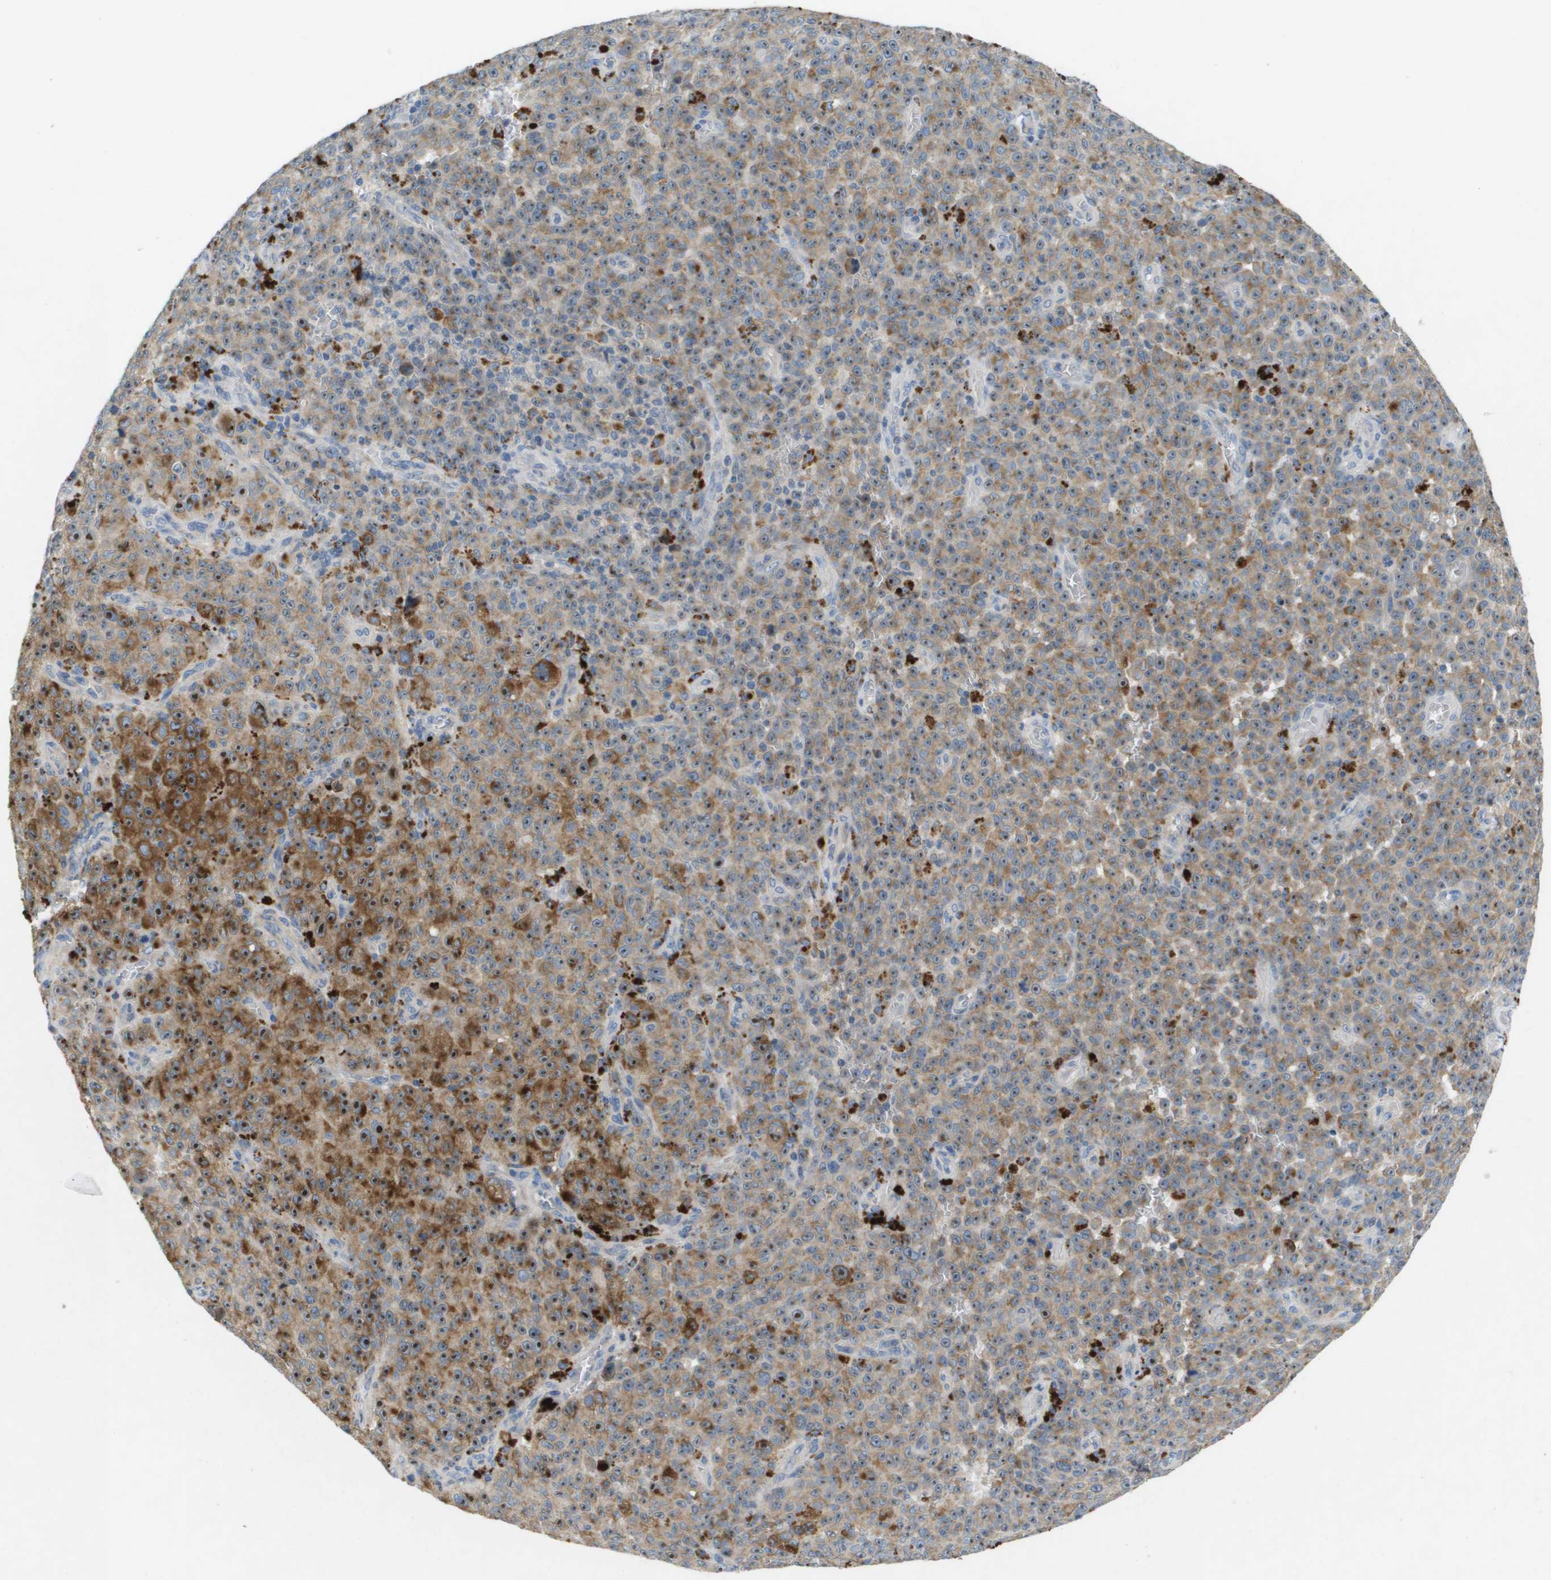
{"staining": {"intensity": "moderate", "quantity": ">75%", "location": "cytoplasmic/membranous,nuclear"}, "tissue": "melanoma", "cell_type": "Tumor cells", "image_type": "cancer", "snomed": [{"axis": "morphology", "description": "Malignant melanoma, NOS"}, {"axis": "topography", "description": "Skin"}], "caption": "Protein analysis of malignant melanoma tissue shows moderate cytoplasmic/membranous and nuclear expression in approximately >75% of tumor cells.", "gene": "B3GNT5", "patient": {"sex": "female", "age": 82}}